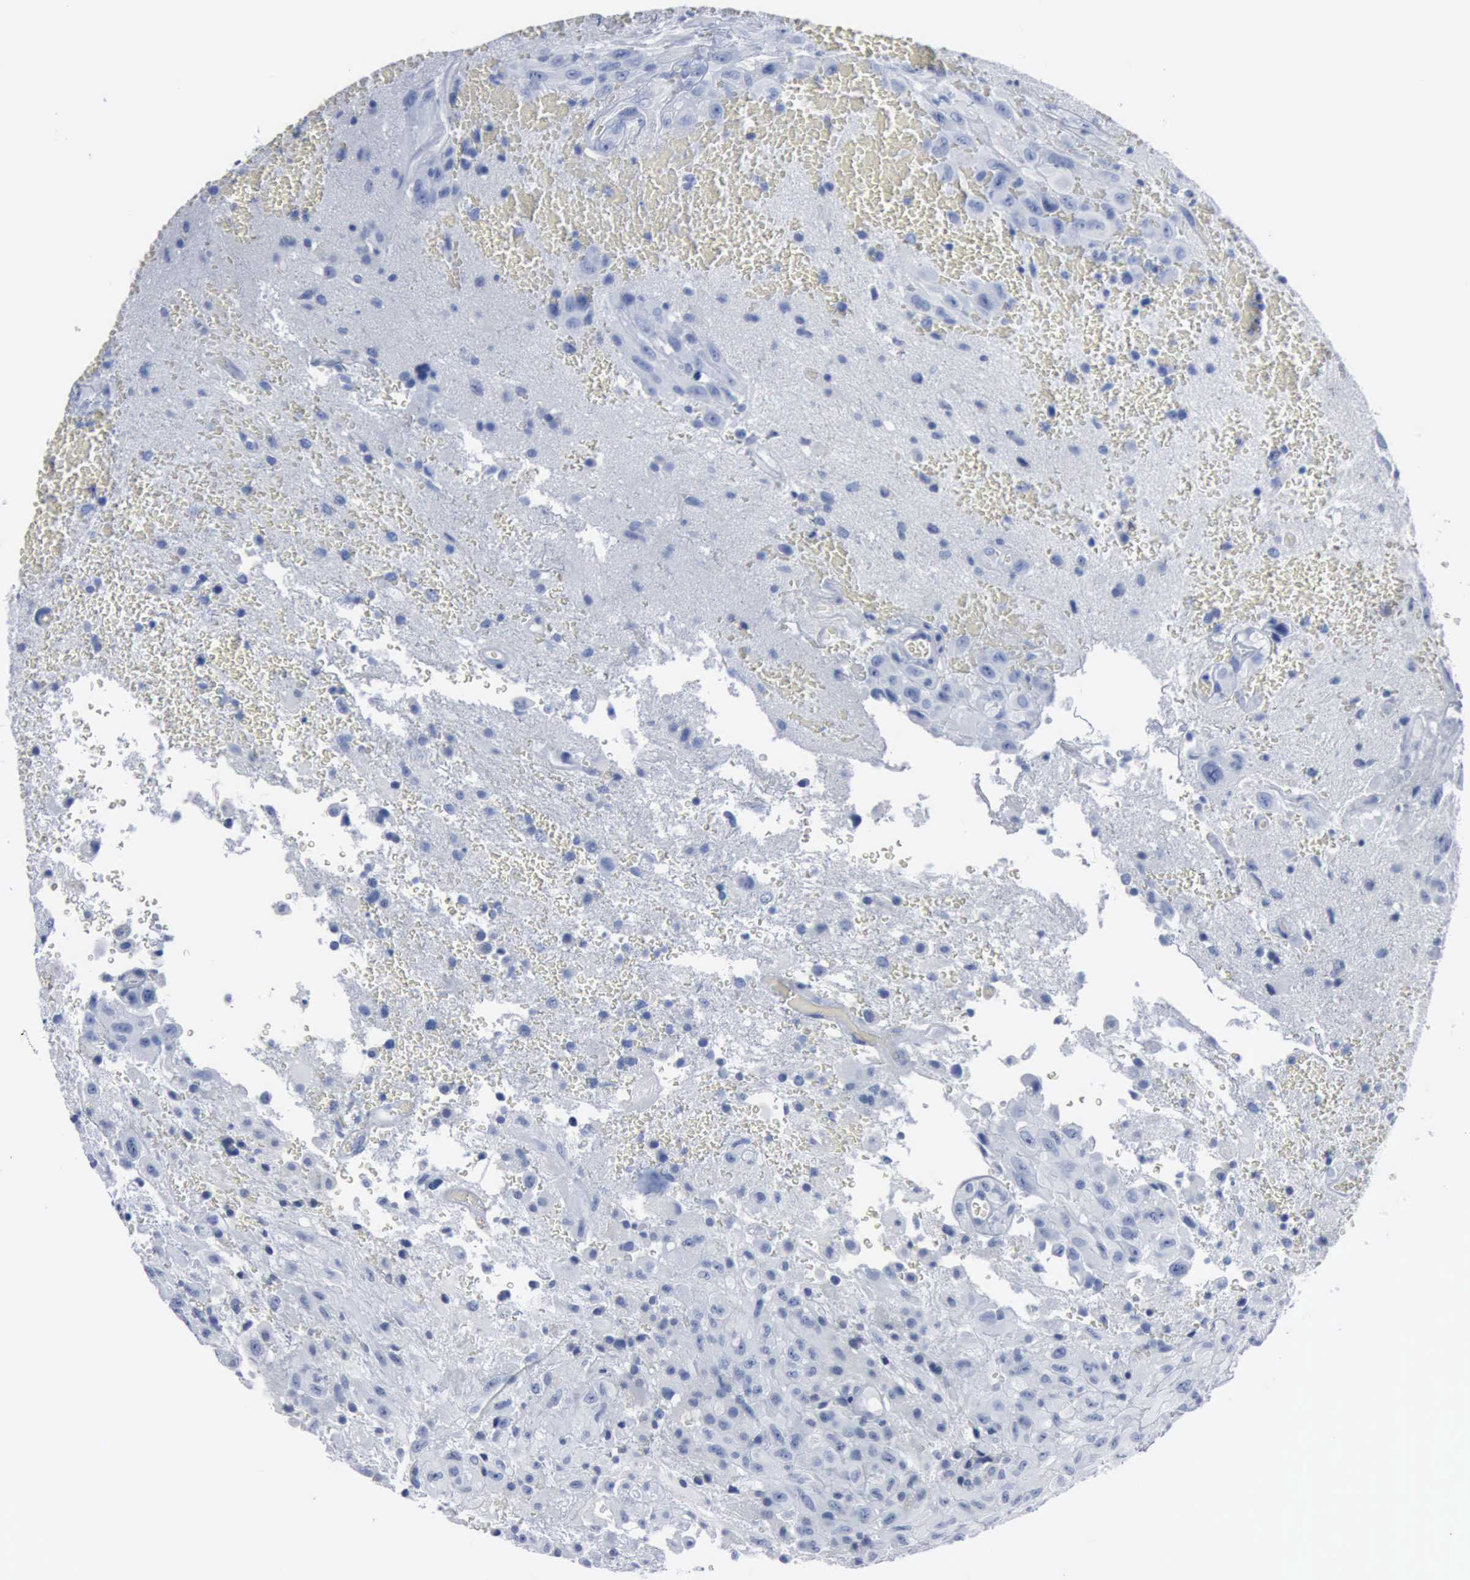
{"staining": {"intensity": "negative", "quantity": "none", "location": "none"}, "tissue": "glioma", "cell_type": "Tumor cells", "image_type": "cancer", "snomed": [{"axis": "morphology", "description": "Glioma, malignant, High grade"}, {"axis": "topography", "description": "Brain"}], "caption": "Tumor cells are negative for protein expression in human malignant high-grade glioma. (DAB (3,3'-diaminobenzidine) immunohistochemistry (IHC), high magnification).", "gene": "DMD", "patient": {"sex": "male", "age": 48}}